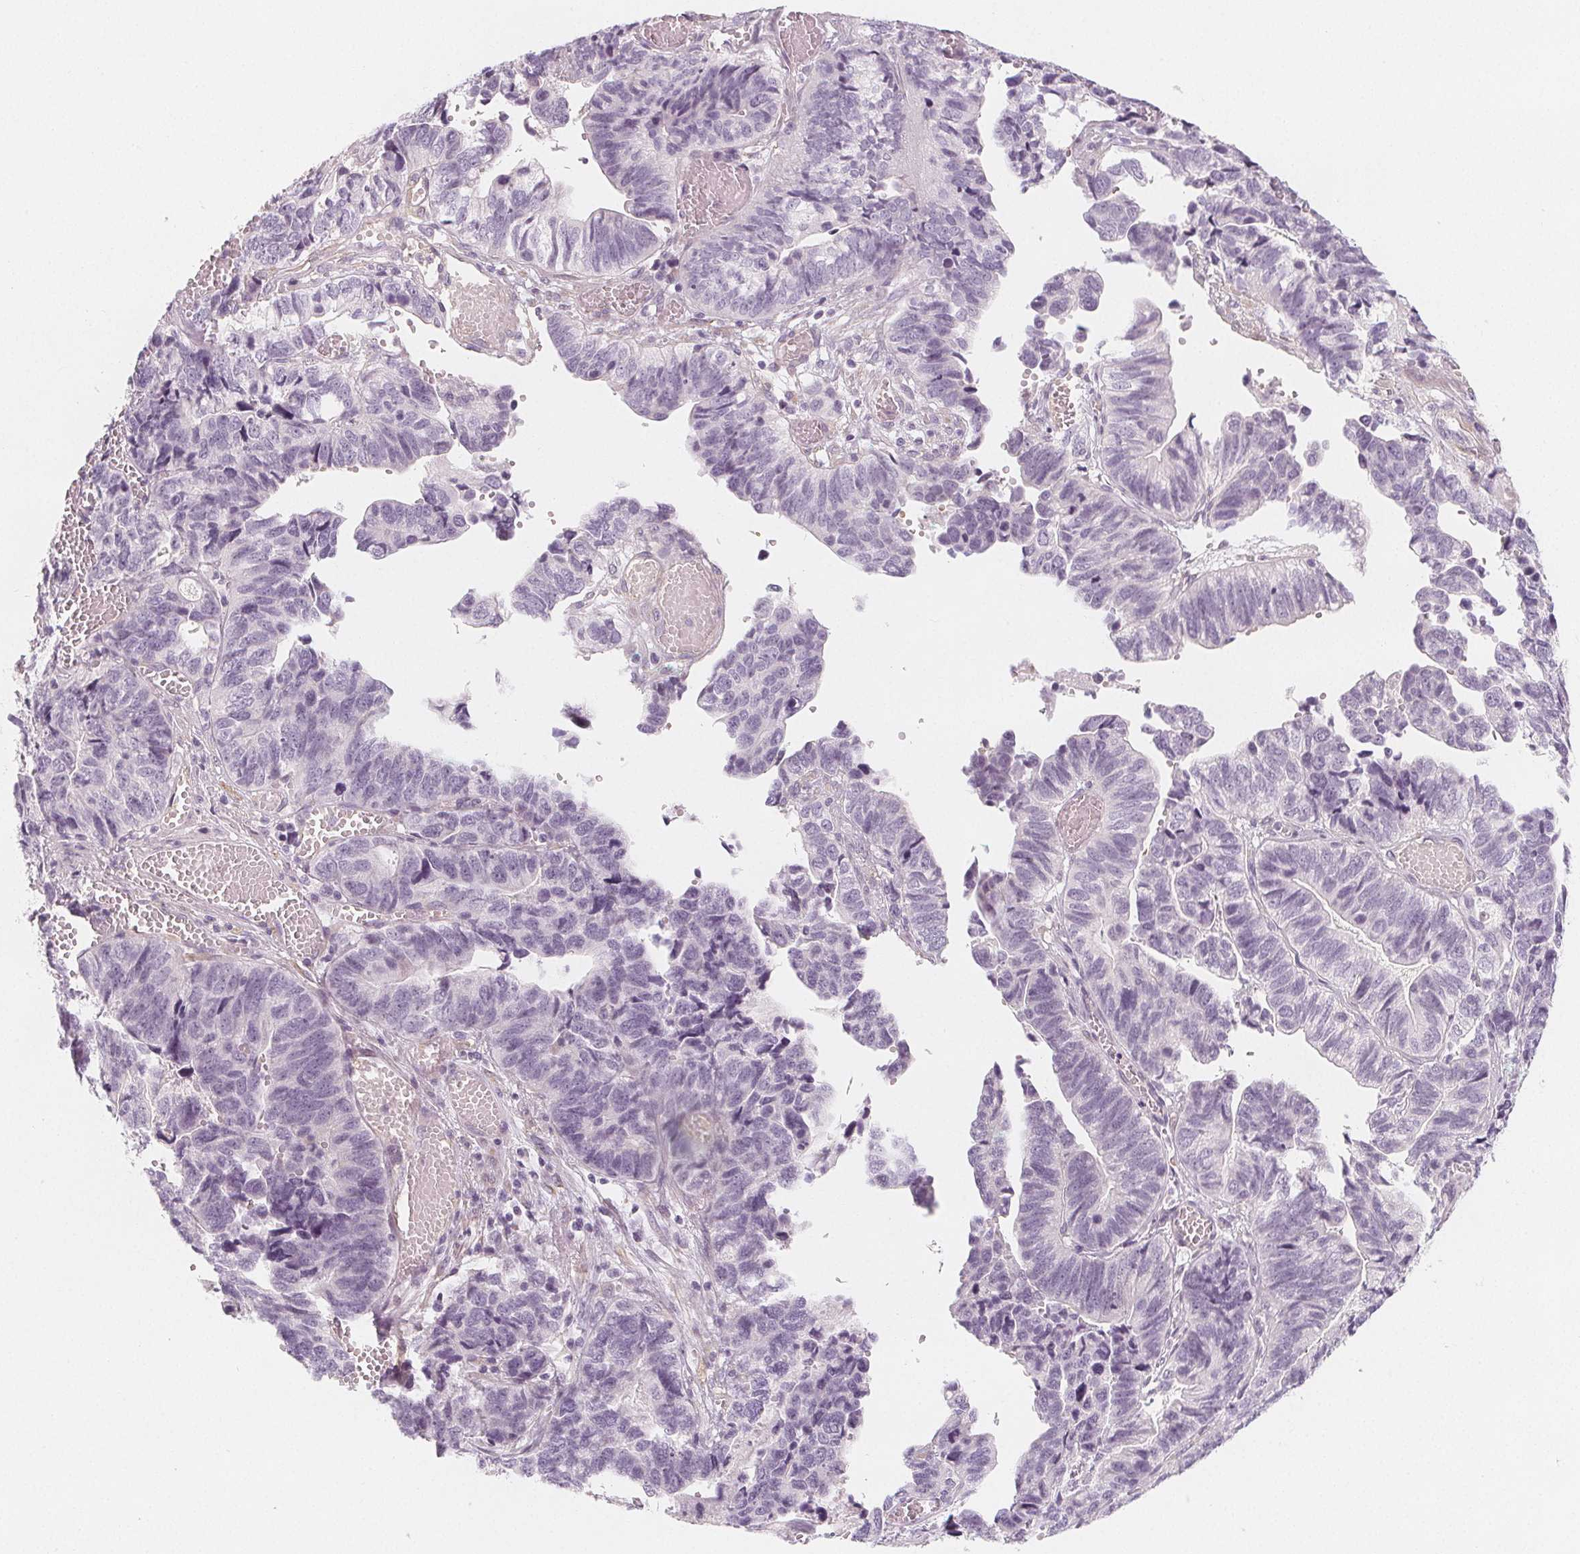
{"staining": {"intensity": "negative", "quantity": "none", "location": "none"}, "tissue": "stomach cancer", "cell_type": "Tumor cells", "image_type": "cancer", "snomed": [{"axis": "morphology", "description": "Adenocarcinoma, NOS"}, {"axis": "topography", "description": "Stomach, upper"}], "caption": "High magnification brightfield microscopy of stomach cancer stained with DAB (3,3'-diaminobenzidine) (brown) and counterstained with hematoxylin (blue): tumor cells show no significant positivity. Brightfield microscopy of IHC stained with DAB (3,3'-diaminobenzidine) (brown) and hematoxylin (blue), captured at high magnification.", "gene": "MAP1A", "patient": {"sex": "female", "age": 67}}